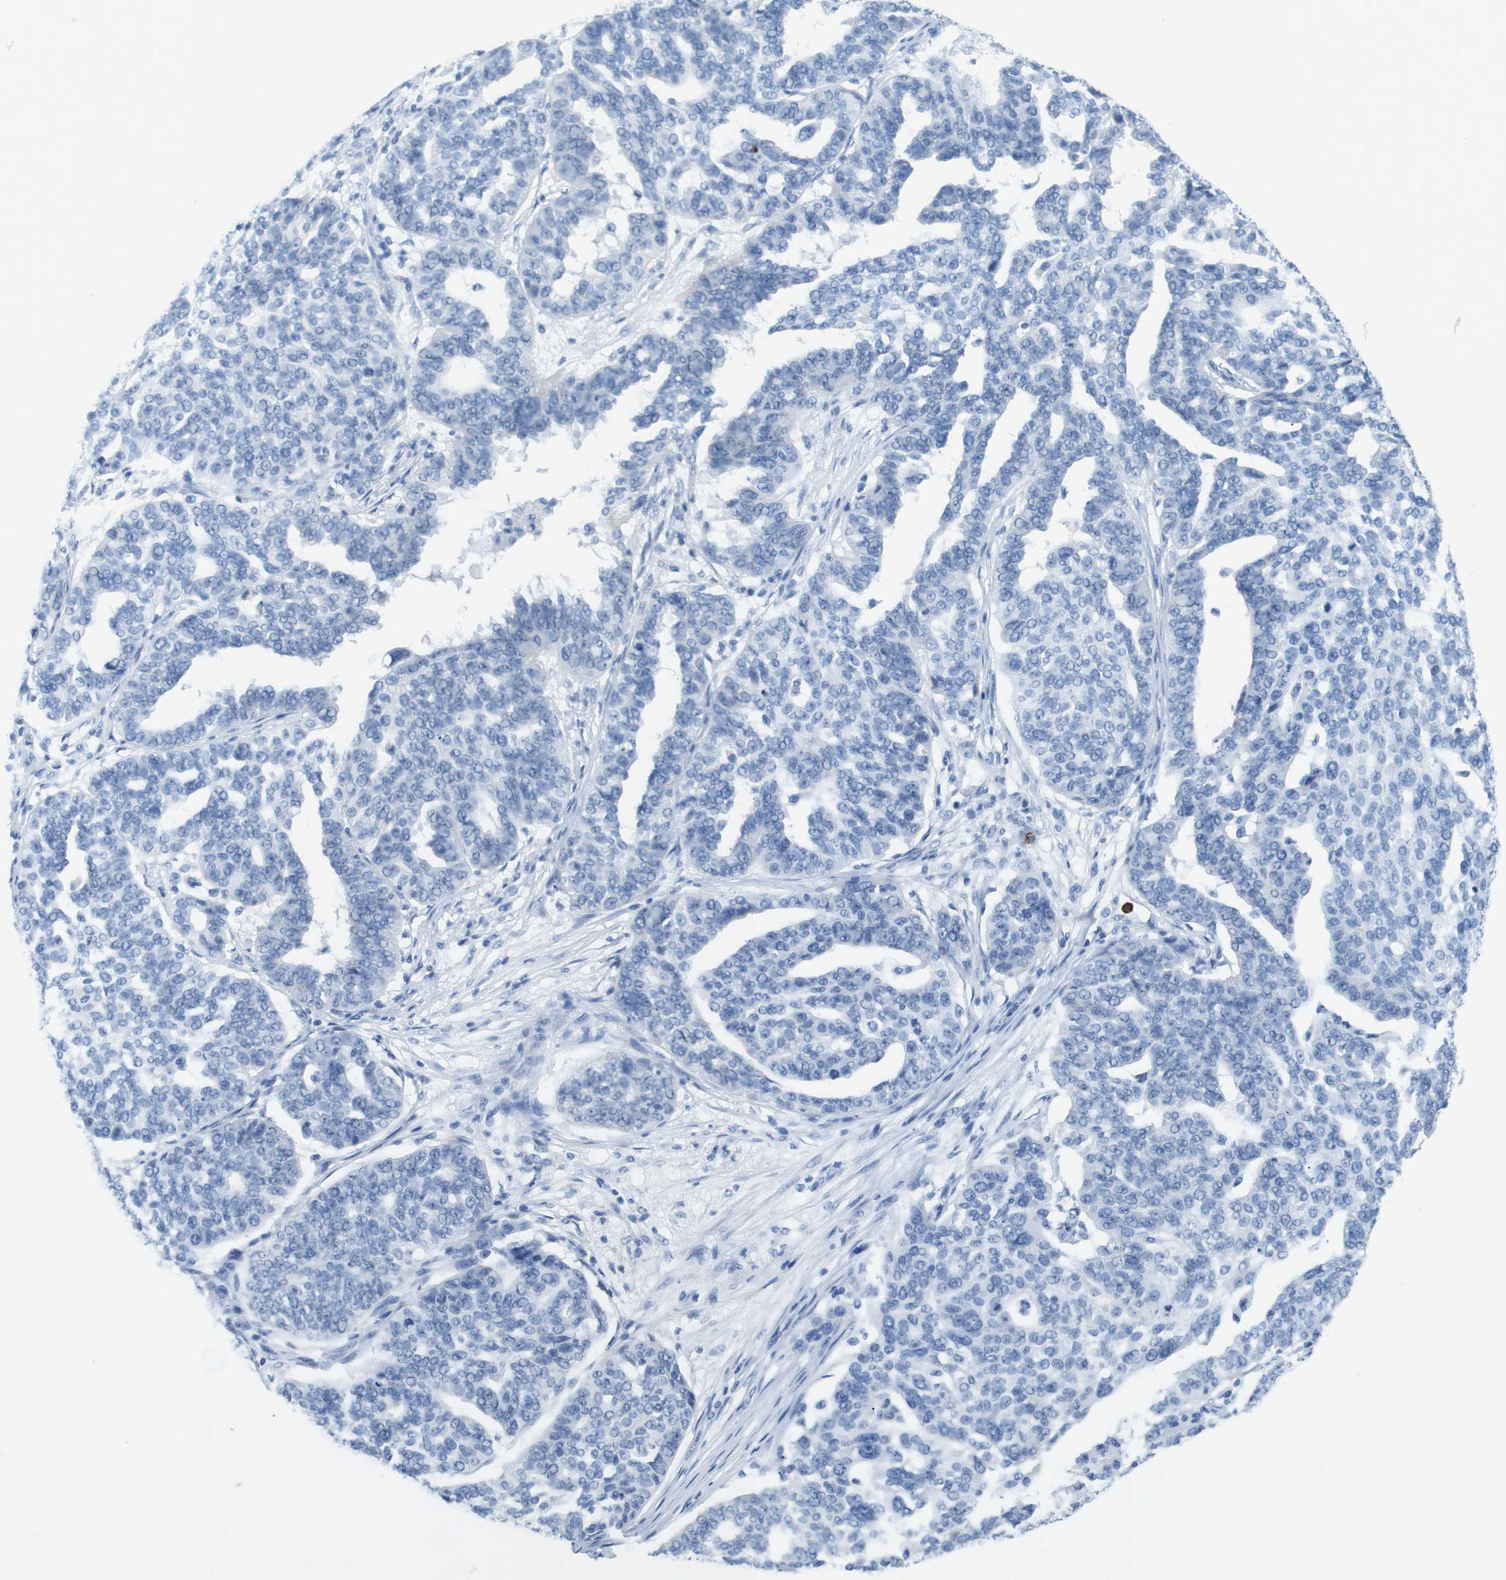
{"staining": {"intensity": "negative", "quantity": "none", "location": "none"}, "tissue": "ovarian cancer", "cell_type": "Tumor cells", "image_type": "cancer", "snomed": [{"axis": "morphology", "description": "Cystadenocarcinoma, serous, NOS"}, {"axis": "topography", "description": "Ovary"}], "caption": "This is a histopathology image of immunohistochemistry (IHC) staining of ovarian serous cystadenocarcinoma, which shows no staining in tumor cells.", "gene": "MCEMP1", "patient": {"sex": "female", "age": 59}}